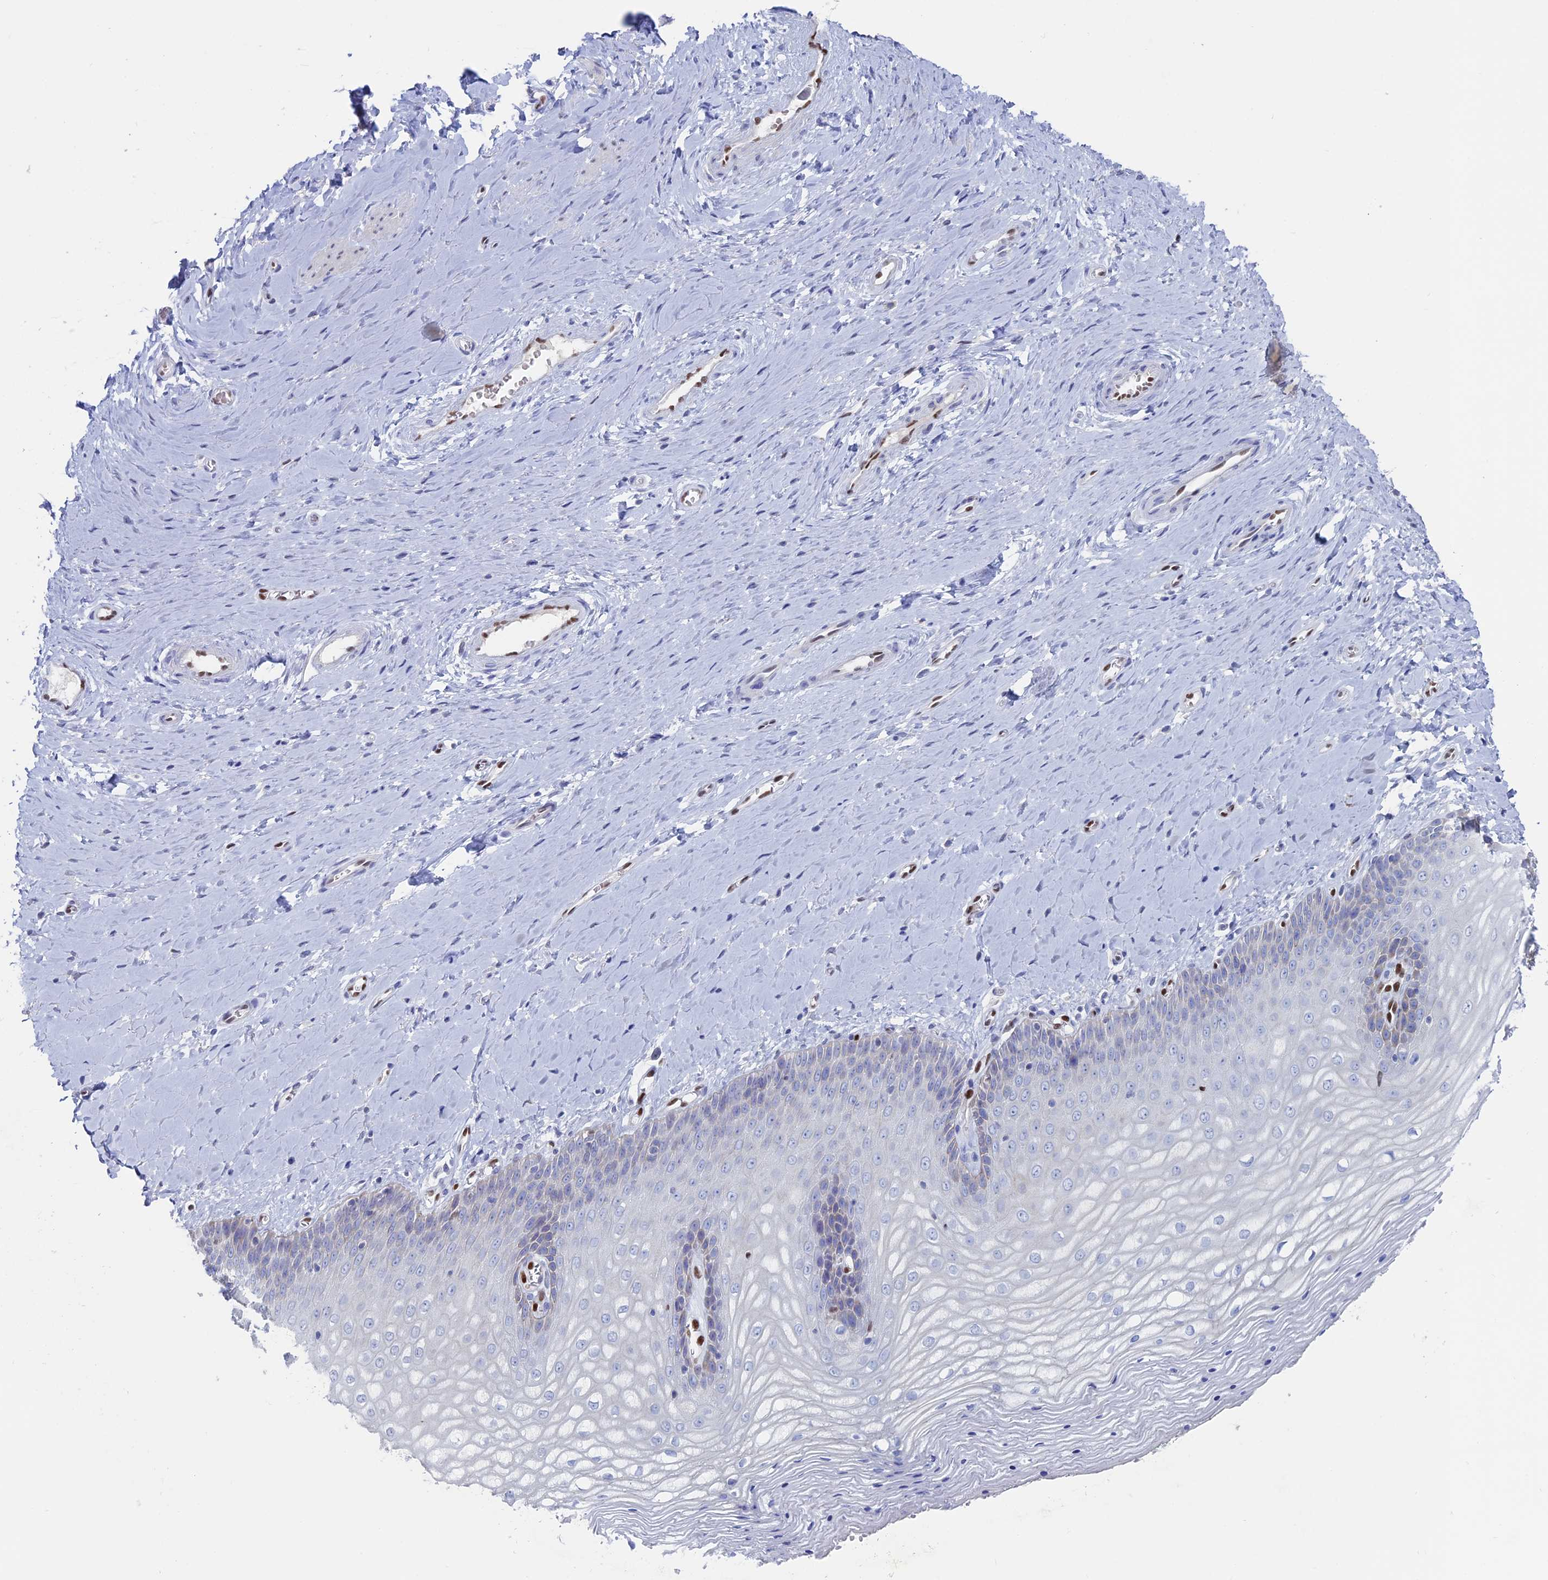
{"staining": {"intensity": "negative", "quantity": "none", "location": "none"}, "tissue": "vagina", "cell_type": "Squamous epithelial cells", "image_type": "normal", "snomed": [{"axis": "morphology", "description": "Normal tissue, NOS"}, {"axis": "topography", "description": "Vagina"}], "caption": "Protein analysis of benign vagina exhibits no significant expression in squamous epithelial cells.", "gene": "NOL4L", "patient": {"sex": "female", "age": 65}}